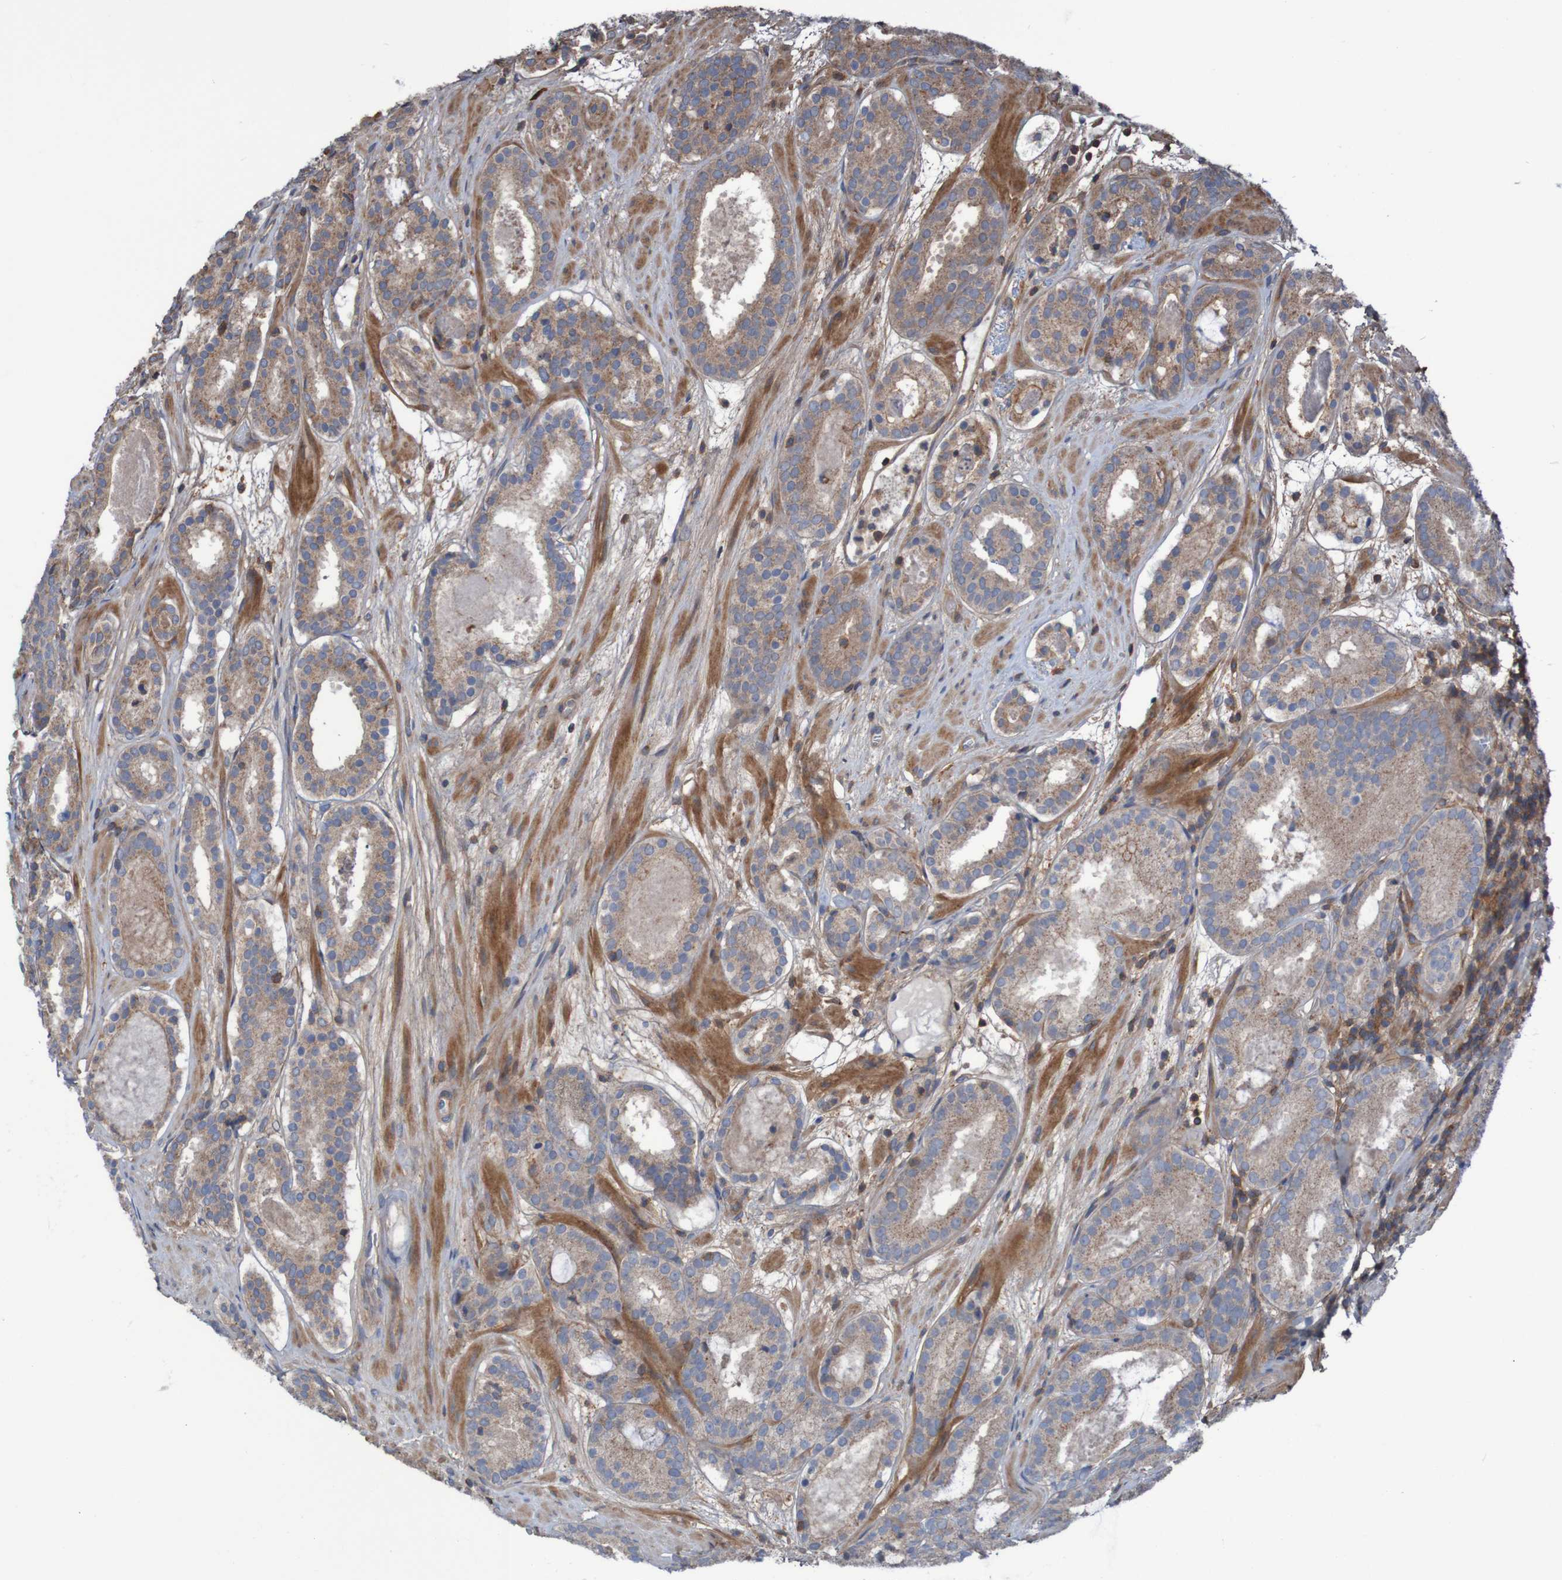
{"staining": {"intensity": "weak", "quantity": ">75%", "location": "cytoplasmic/membranous"}, "tissue": "prostate cancer", "cell_type": "Tumor cells", "image_type": "cancer", "snomed": [{"axis": "morphology", "description": "Adenocarcinoma, Low grade"}, {"axis": "topography", "description": "Prostate"}], "caption": "High-magnification brightfield microscopy of prostate cancer stained with DAB (brown) and counterstained with hematoxylin (blue). tumor cells exhibit weak cytoplasmic/membranous positivity is seen in approximately>75% of cells. The protein of interest is stained brown, and the nuclei are stained in blue (DAB IHC with brightfield microscopy, high magnification).", "gene": "PDGFB", "patient": {"sex": "male", "age": 69}}